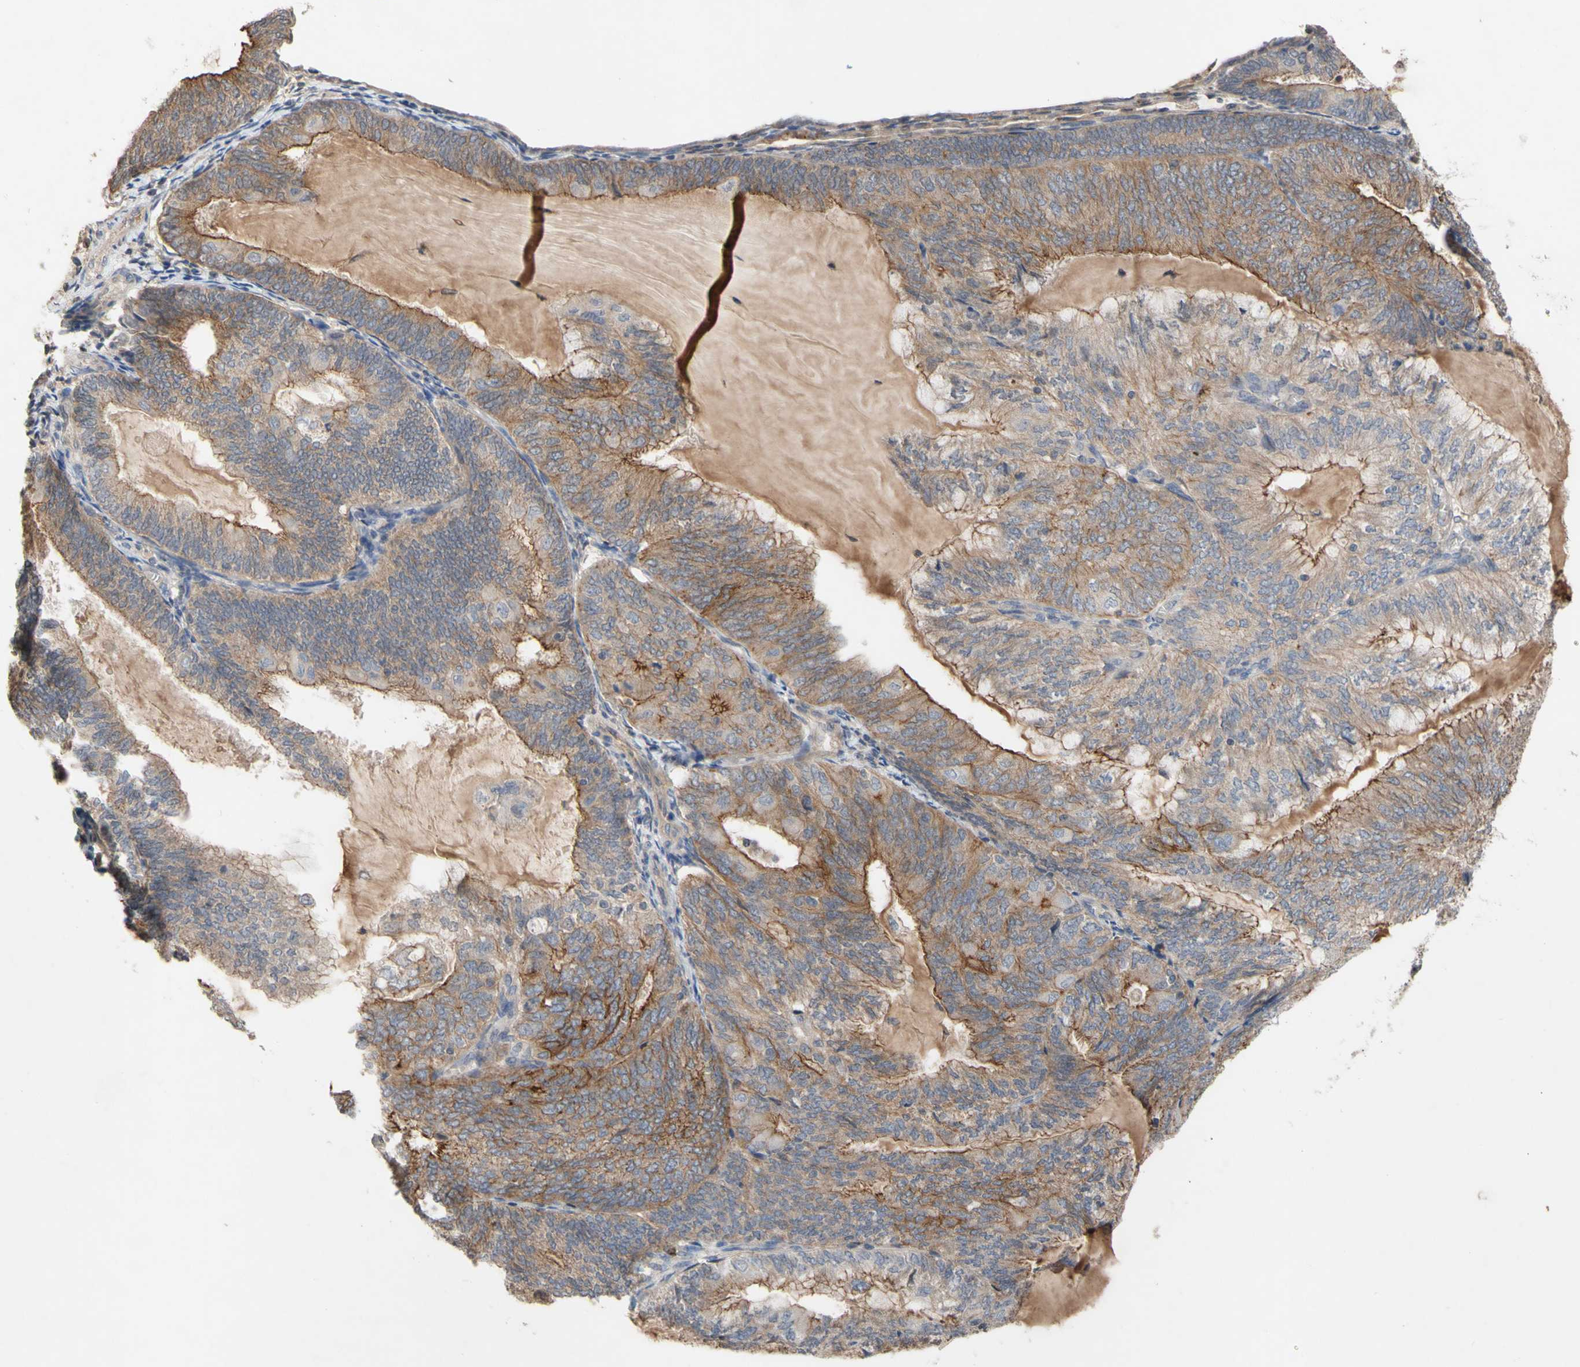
{"staining": {"intensity": "moderate", "quantity": ">75%", "location": "cytoplasmic/membranous"}, "tissue": "endometrial cancer", "cell_type": "Tumor cells", "image_type": "cancer", "snomed": [{"axis": "morphology", "description": "Adenocarcinoma, NOS"}, {"axis": "topography", "description": "Endometrium"}], "caption": "High-power microscopy captured an immunohistochemistry photomicrograph of adenocarcinoma (endometrial), revealing moderate cytoplasmic/membranous positivity in approximately >75% of tumor cells.", "gene": "NECTIN3", "patient": {"sex": "female", "age": 81}}